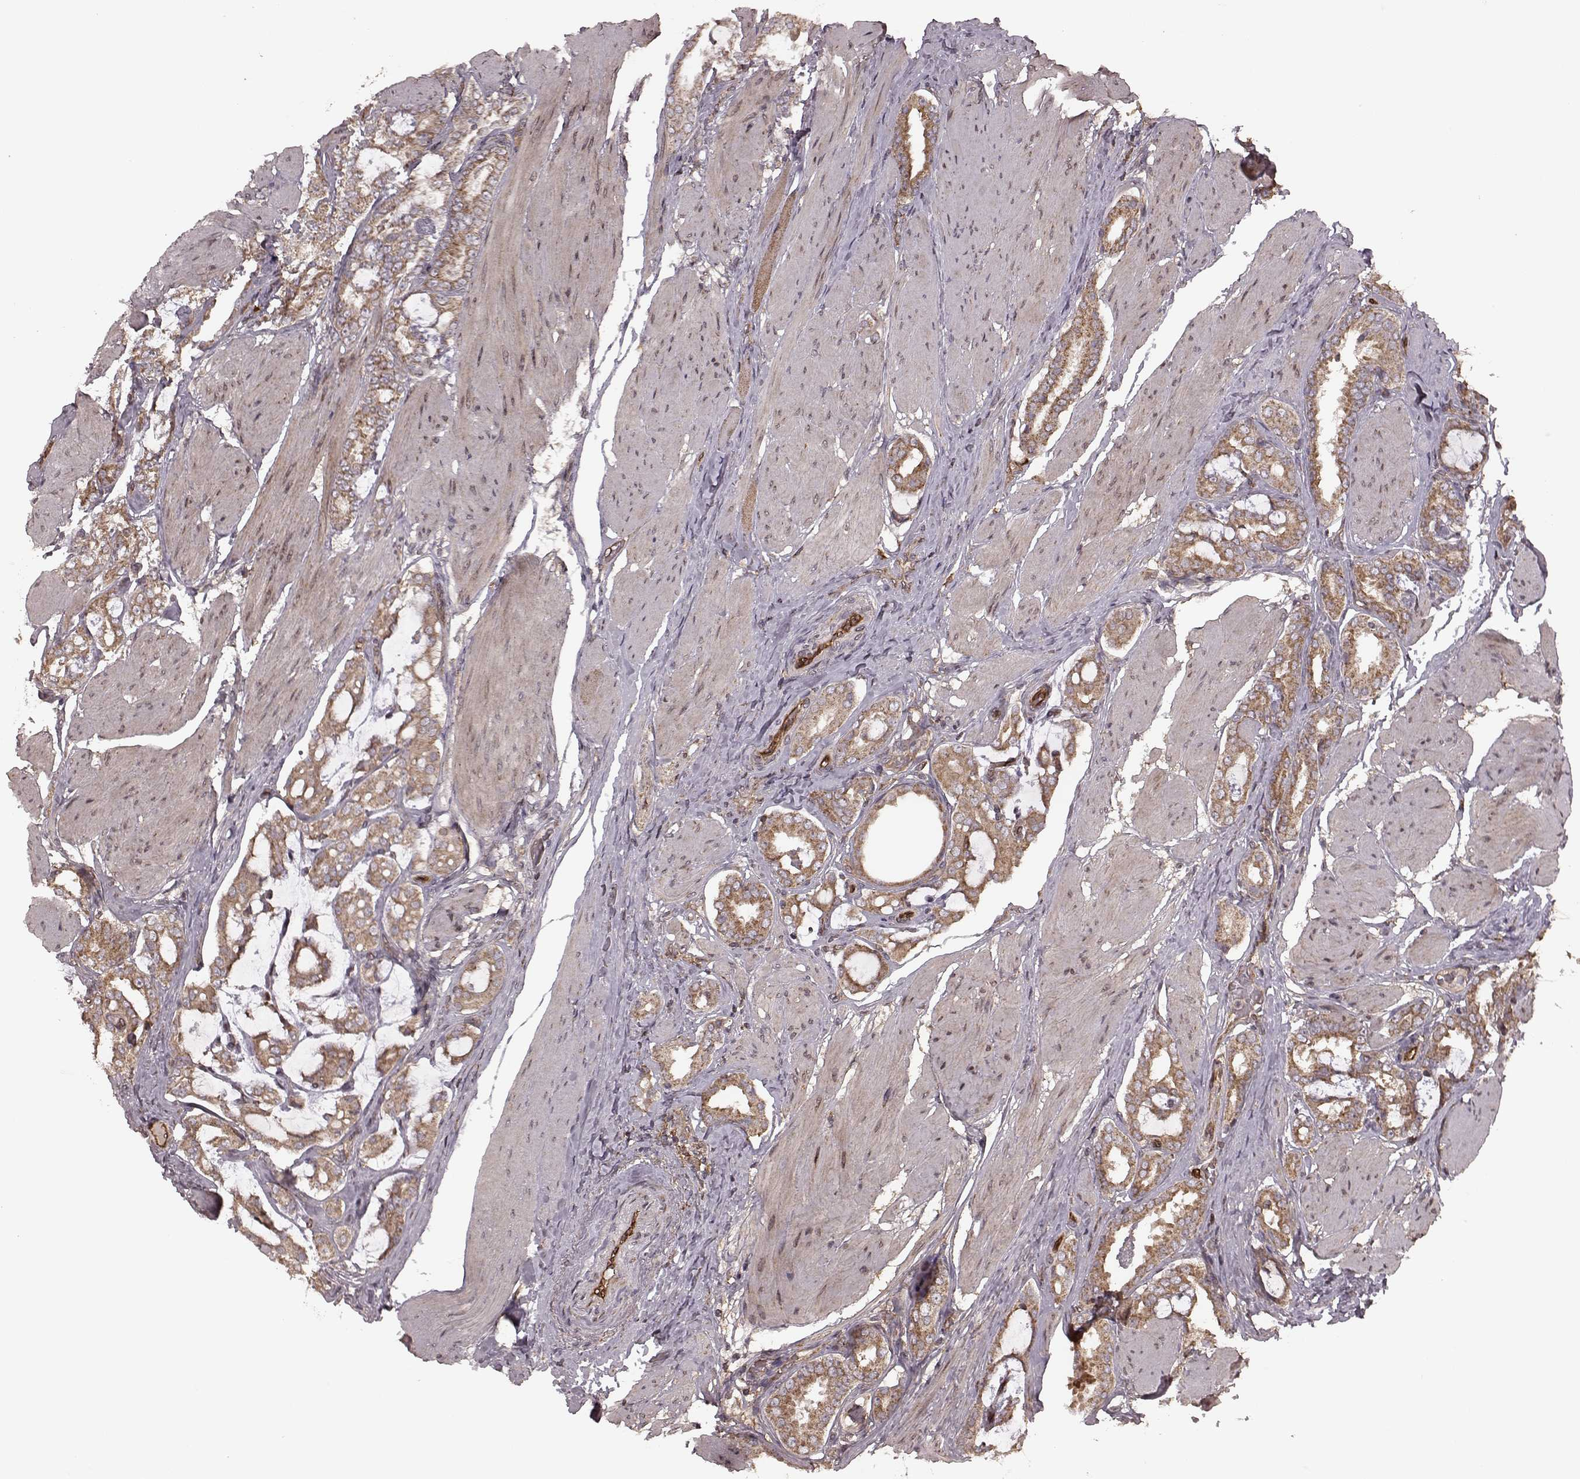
{"staining": {"intensity": "moderate", "quantity": ">75%", "location": "cytoplasmic/membranous"}, "tissue": "prostate cancer", "cell_type": "Tumor cells", "image_type": "cancer", "snomed": [{"axis": "morphology", "description": "Adenocarcinoma, High grade"}, {"axis": "topography", "description": "Prostate"}], "caption": "A histopathology image of adenocarcinoma (high-grade) (prostate) stained for a protein reveals moderate cytoplasmic/membranous brown staining in tumor cells.", "gene": "AGPAT1", "patient": {"sex": "male", "age": 63}}